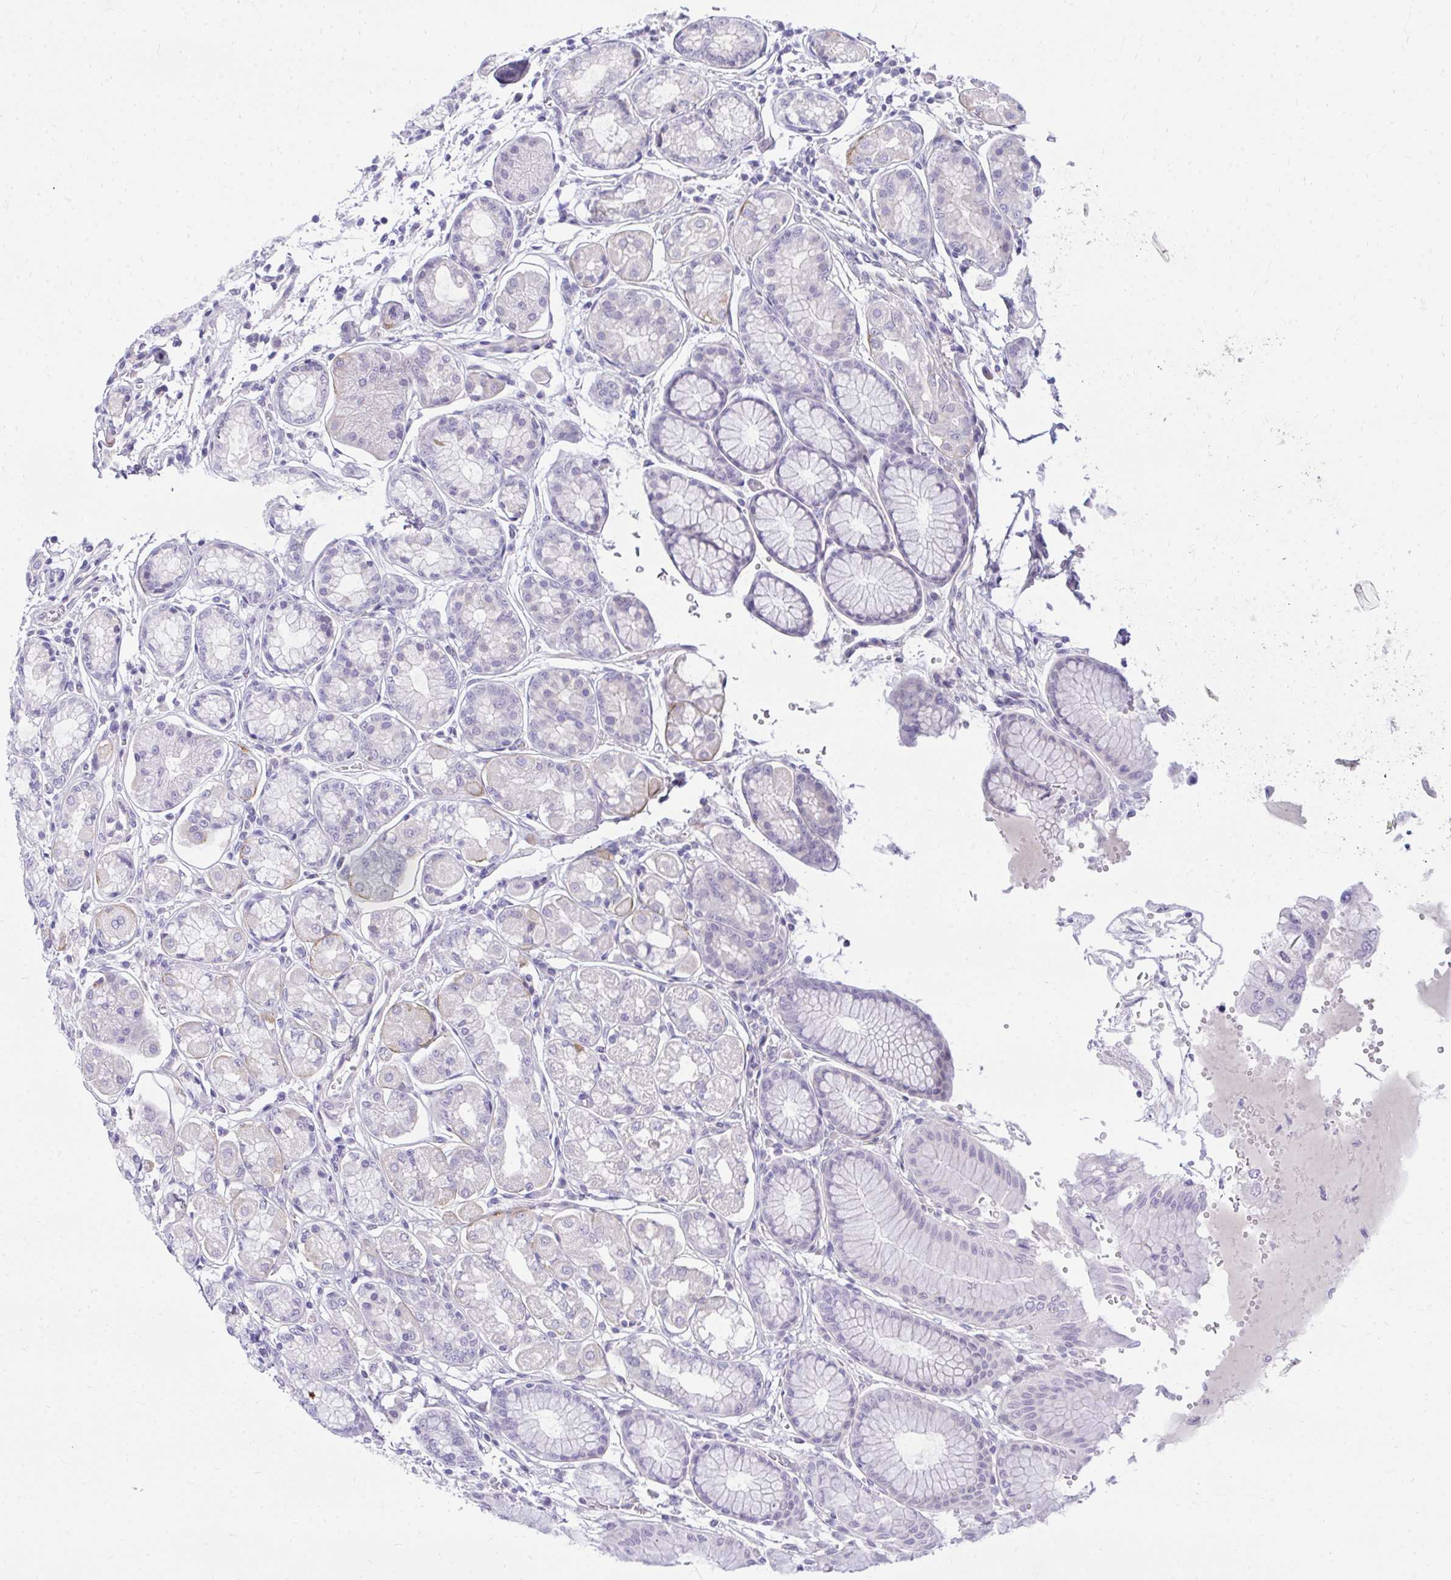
{"staining": {"intensity": "moderate", "quantity": "<25%", "location": "cytoplasmic/membranous"}, "tissue": "stomach", "cell_type": "Glandular cells", "image_type": "normal", "snomed": [{"axis": "morphology", "description": "Normal tissue, NOS"}, {"axis": "topography", "description": "Stomach"}, {"axis": "topography", "description": "Stomach, lower"}], "caption": "This image exhibits unremarkable stomach stained with immunohistochemistry to label a protein in brown. The cytoplasmic/membranous of glandular cells show moderate positivity for the protein. Nuclei are counter-stained blue.", "gene": "MED9", "patient": {"sex": "male", "age": 76}}